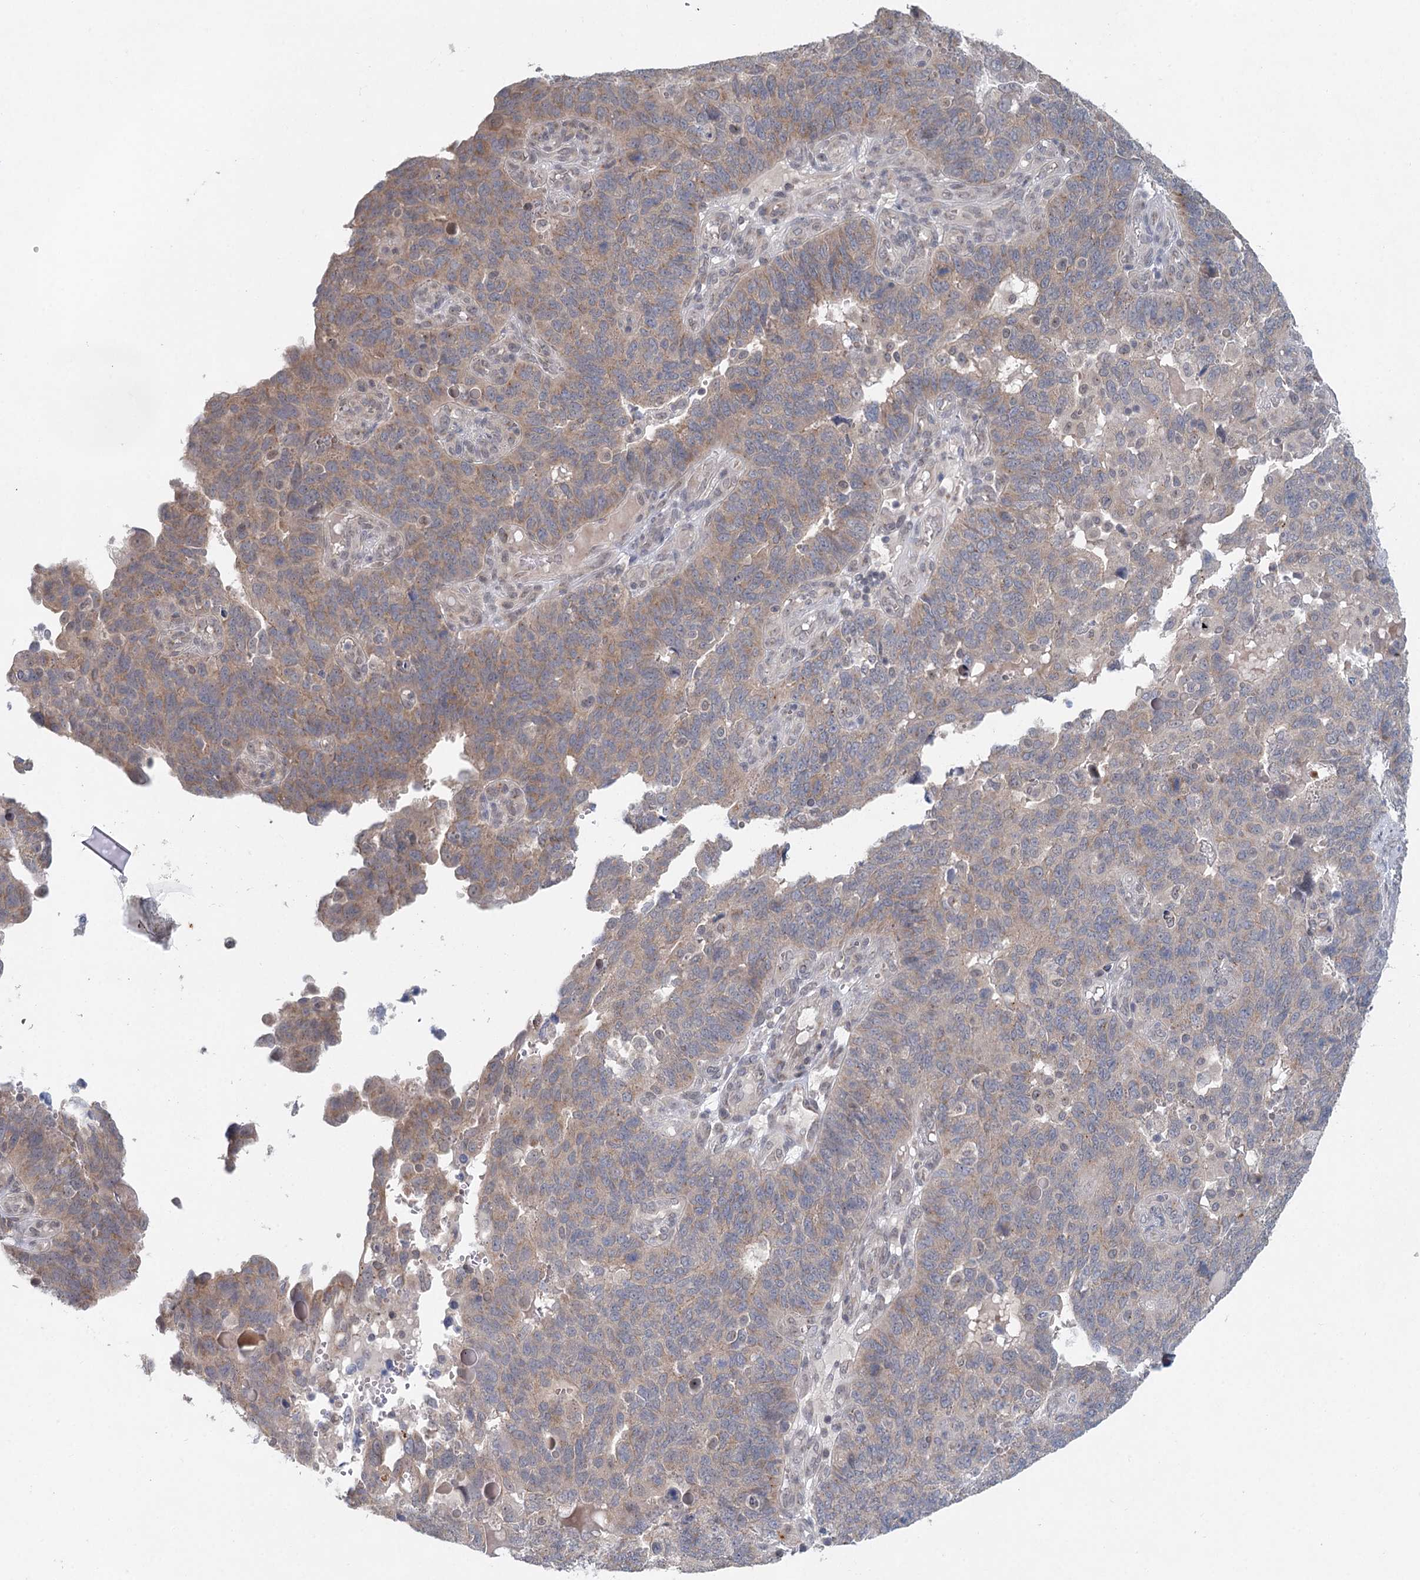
{"staining": {"intensity": "moderate", "quantity": ">75%", "location": "cytoplasmic/membranous"}, "tissue": "endometrial cancer", "cell_type": "Tumor cells", "image_type": "cancer", "snomed": [{"axis": "morphology", "description": "Adenocarcinoma, NOS"}, {"axis": "topography", "description": "Endometrium"}], "caption": "Tumor cells demonstrate moderate cytoplasmic/membranous staining in approximately >75% of cells in endometrial cancer (adenocarcinoma).", "gene": "BLTP1", "patient": {"sex": "female", "age": 66}}